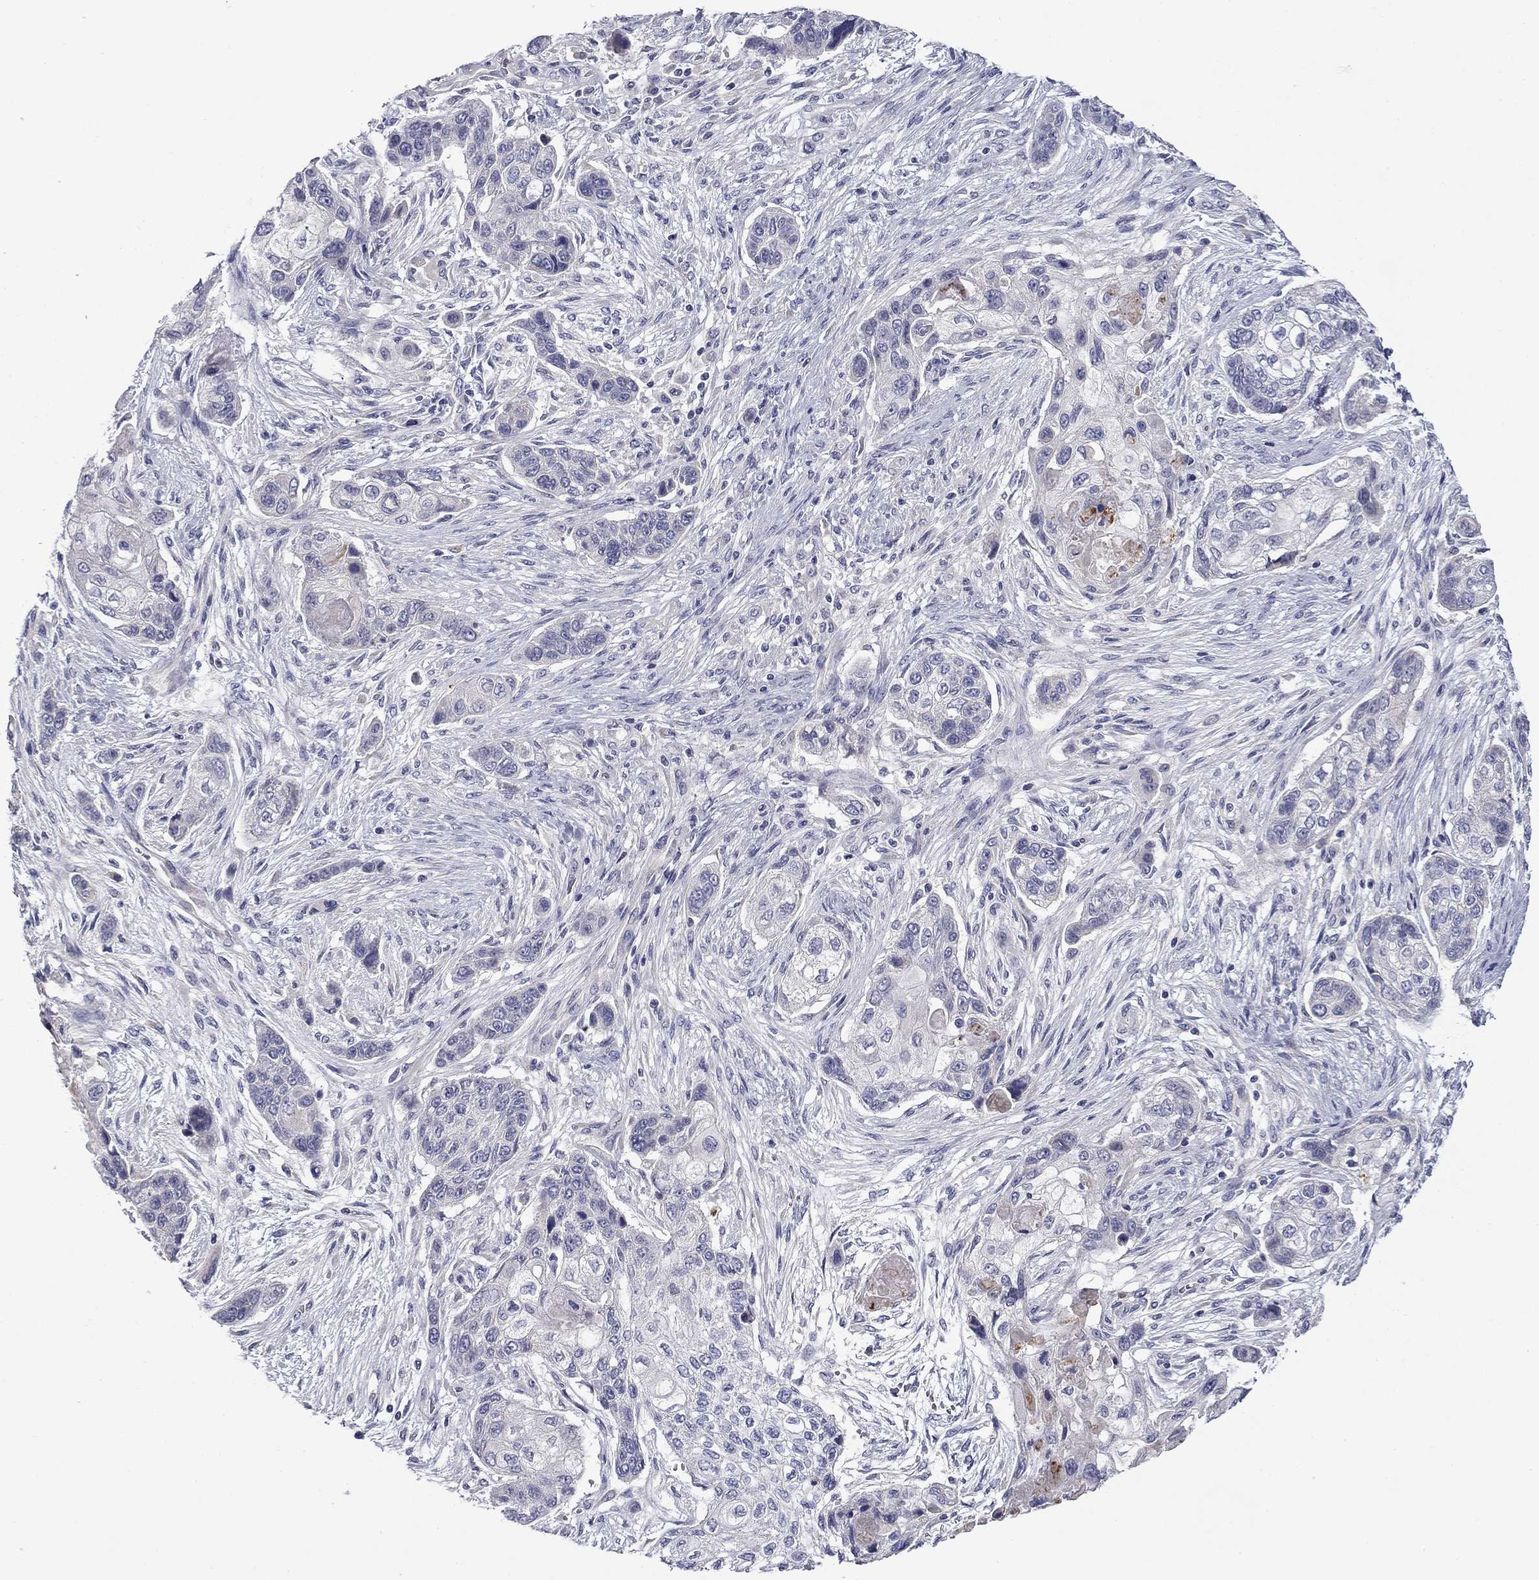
{"staining": {"intensity": "negative", "quantity": "none", "location": "none"}, "tissue": "lung cancer", "cell_type": "Tumor cells", "image_type": "cancer", "snomed": [{"axis": "morphology", "description": "Squamous cell carcinoma, NOS"}, {"axis": "topography", "description": "Lung"}], "caption": "Histopathology image shows no protein staining in tumor cells of lung squamous cell carcinoma tissue. (Brightfield microscopy of DAB immunohistochemistry (IHC) at high magnification).", "gene": "SPATA7", "patient": {"sex": "male", "age": 69}}